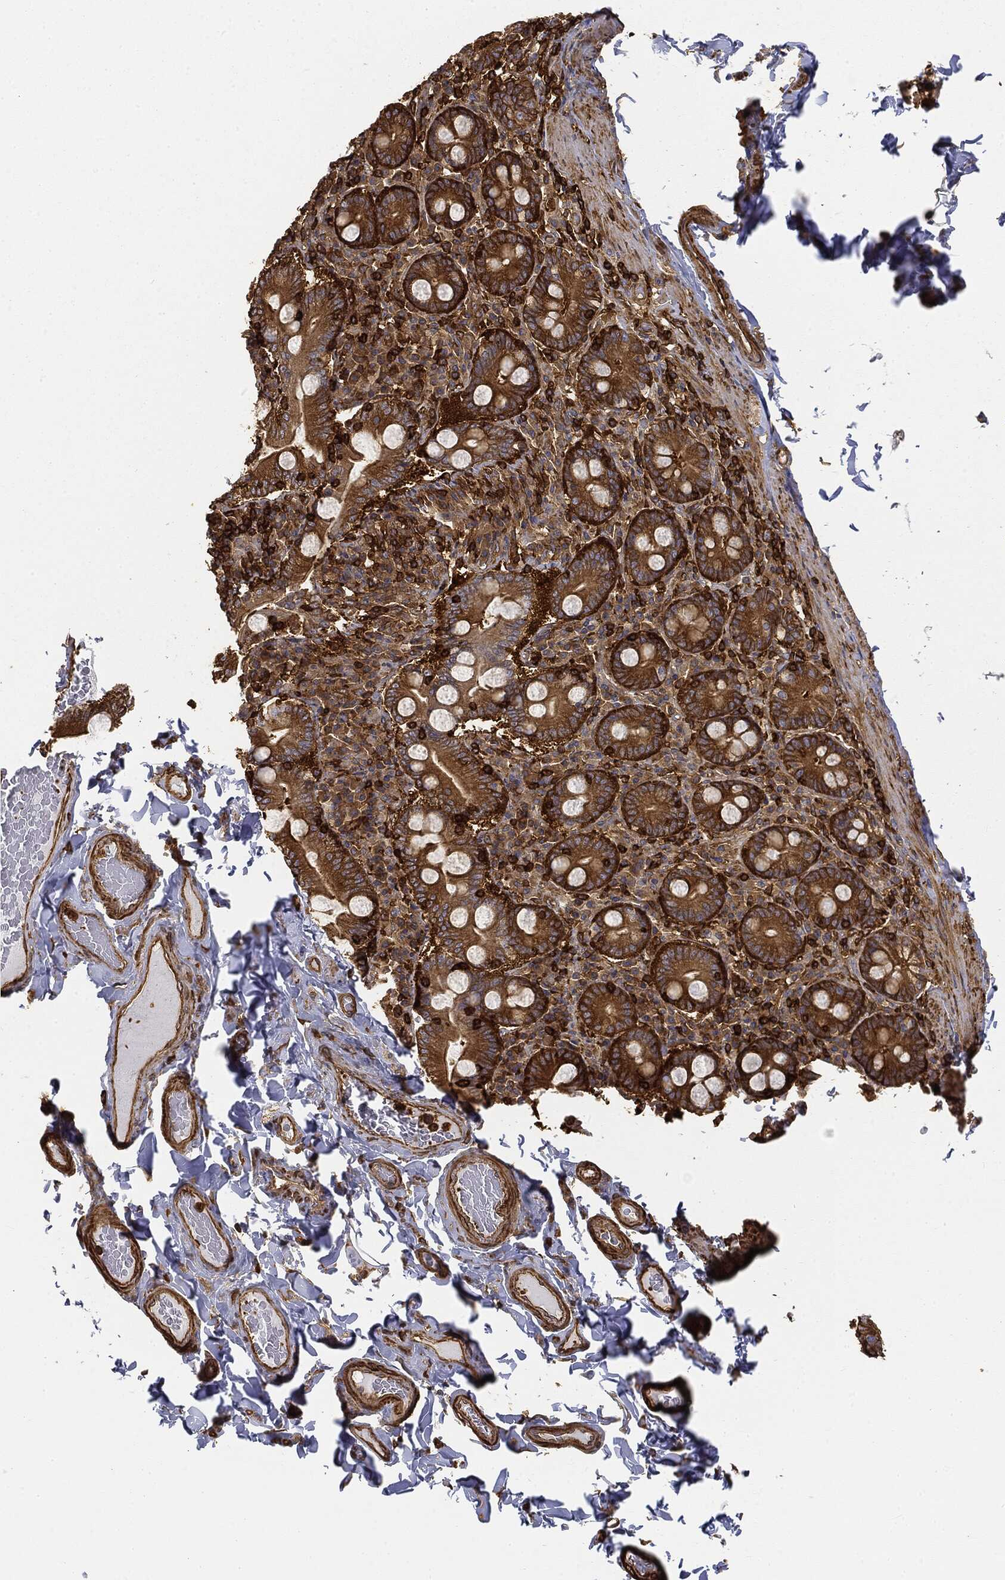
{"staining": {"intensity": "strong", "quantity": ">75%", "location": "cytoplasmic/membranous,nuclear"}, "tissue": "soft tissue", "cell_type": "Fibroblasts", "image_type": "normal", "snomed": [{"axis": "morphology", "description": "Normal tissue, NOS"}, {"axis": "topography", "description": "Smooth muscle"}, {"axis": "topography", "description": "Duodenum"}, {"axis": "topography", "description": "Peripheral nerve tissue"}], "caption": "A micrograph showing strong cytoplasmic/membranous,nuclear staining in about >75% of fibroblasts in benign soft tissue, as visualized by brown immunohistochemical staining.", "gene": "WDR1", "patient": {"sex": "female", "age": 61}}